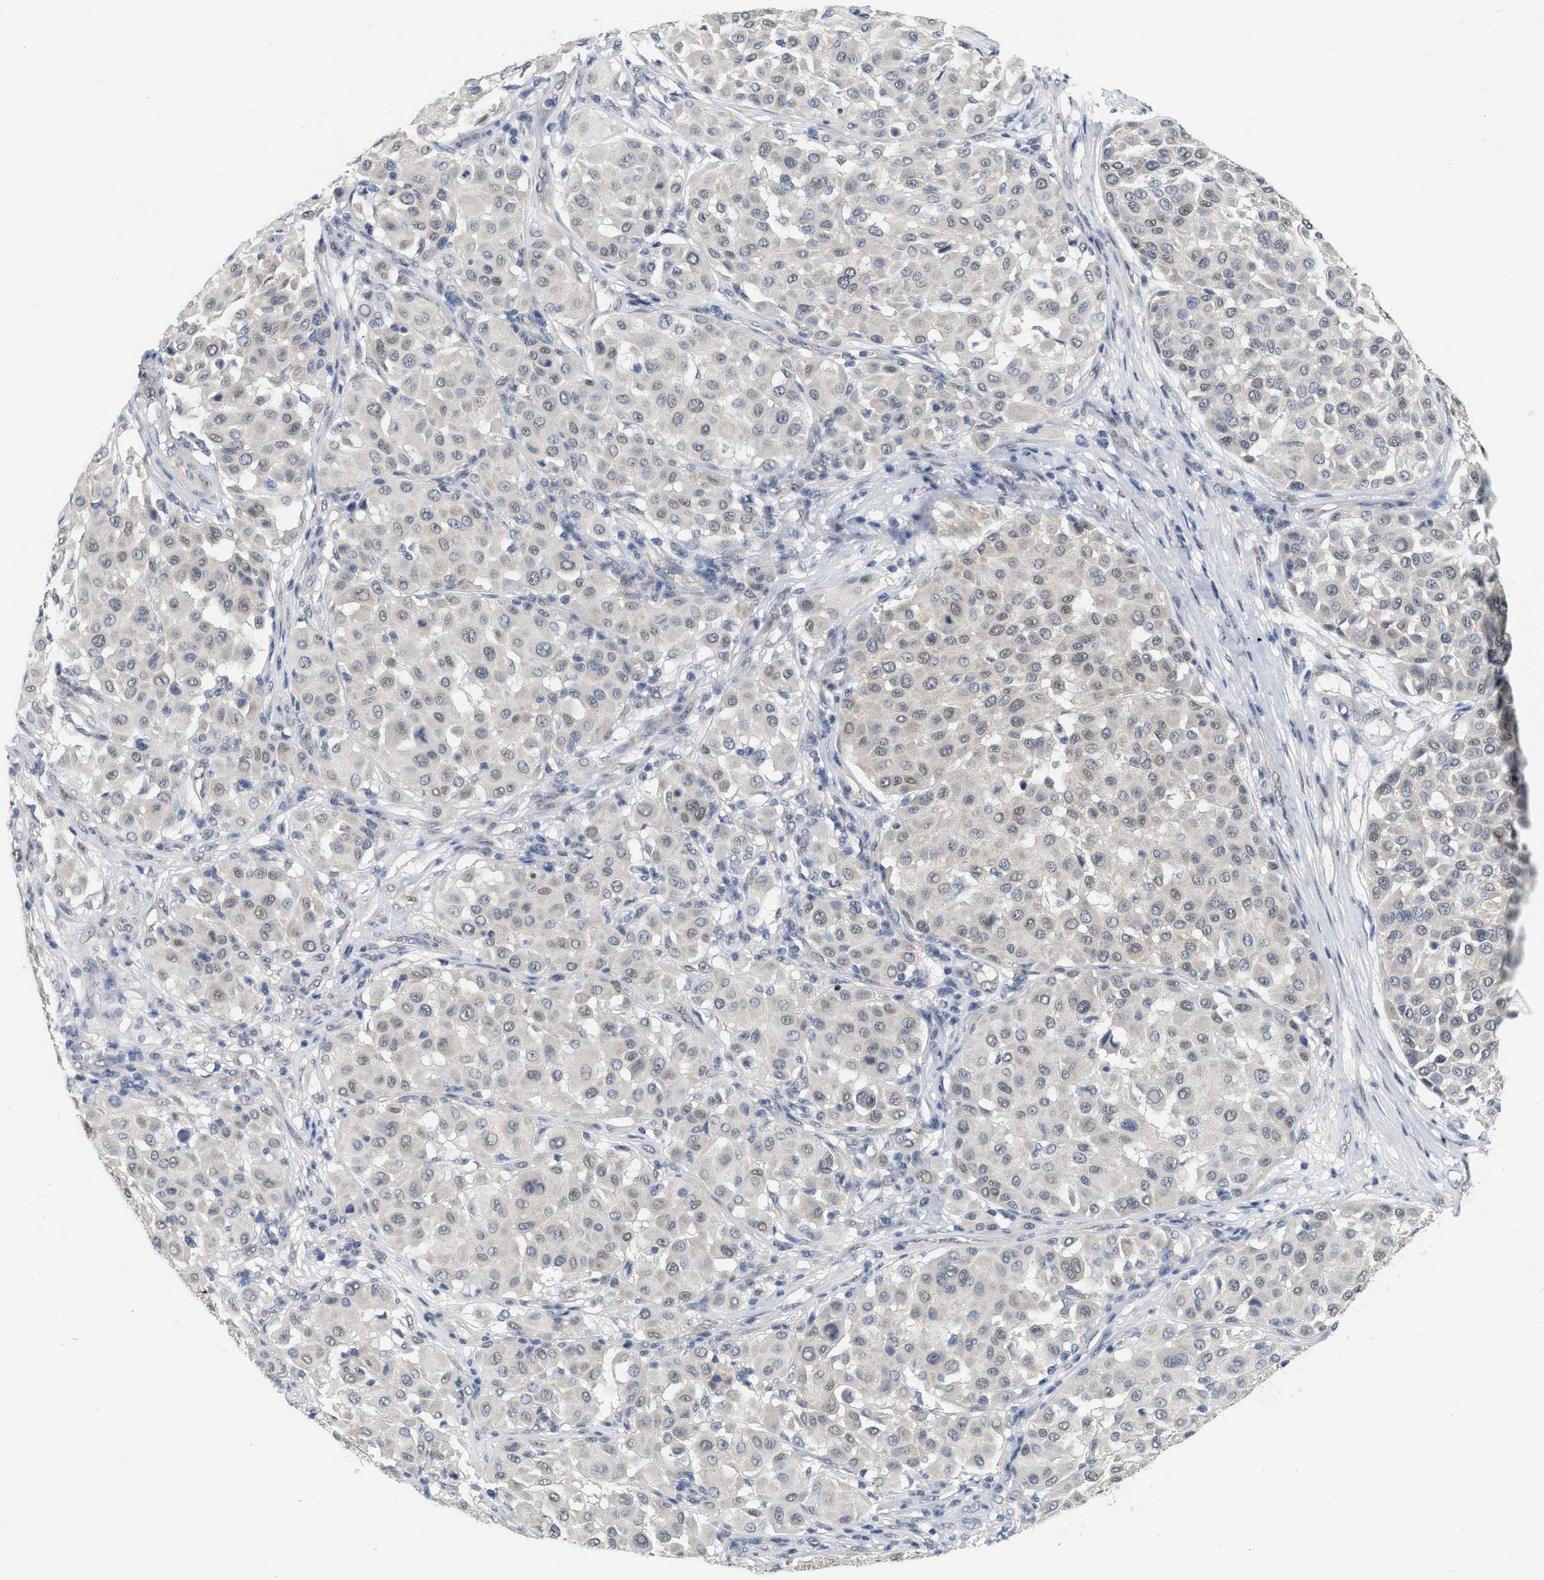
{"staining": {"intensity": "weak", "quantity": "<25%", "location": "nuclear"}, "tissue": "melanoma", "cell_type": "Tumor cells", "image_type": "cancer", "snomed": [{"axis": "morphology", "description": "Malignant melanoma, Metastatic site"}, {"axis": "topography", "description": "Soft tissue"}], "caption": "Tumor cells show no significant protein staining in melanoma.", "gene": "RUVBL1", "patient": {"sex": "male", "age": 41}}